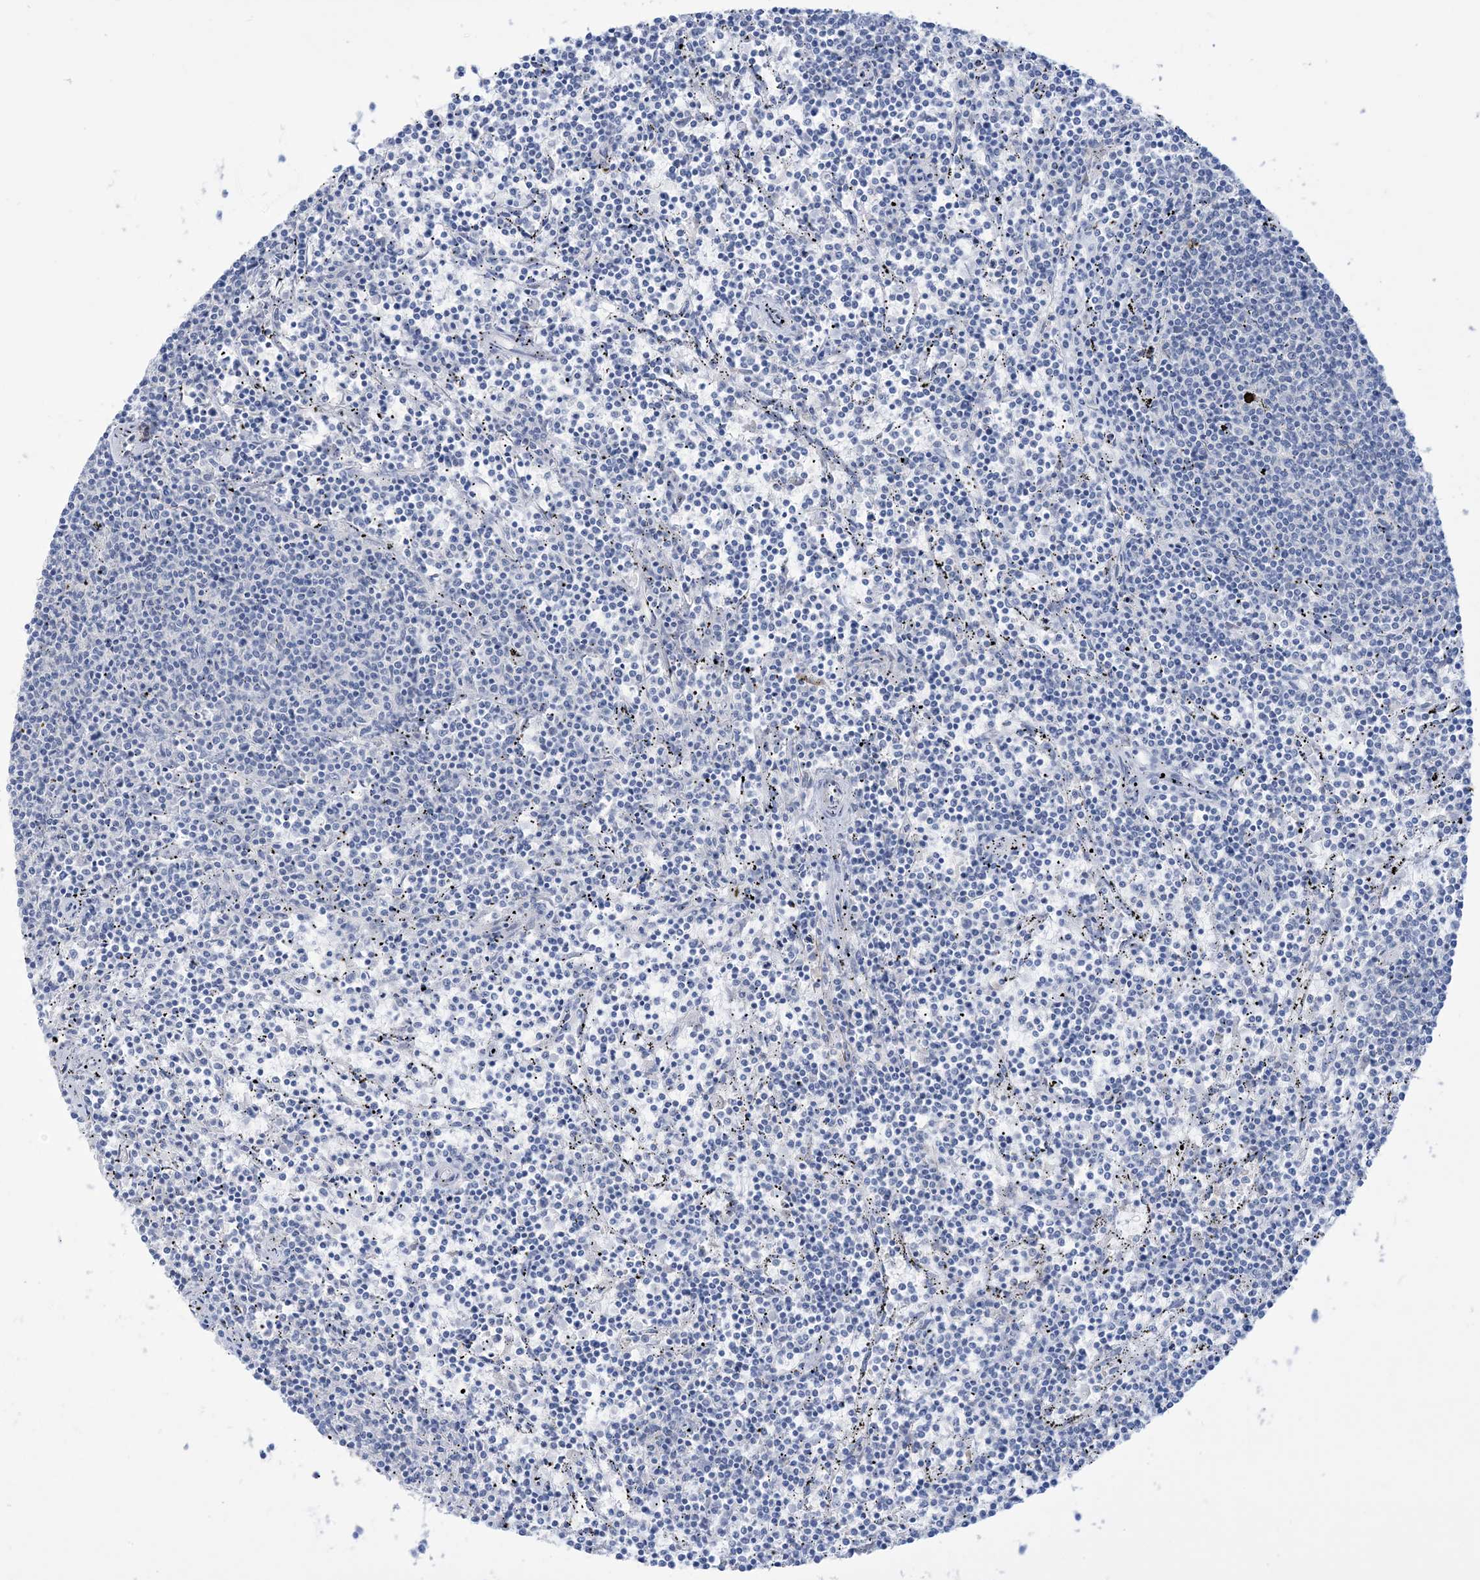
{"staining": {"intensity": "negative", "quantity": "none", "location": "none"}, "tissue": "lymphoma", "cell_type": "Tumor cells", "image_type": "cancer", "snomed": [{"axis": "morphology", "description": "Malignant lymphoma, non-Hodgkin's type, Low grade"}, {"axis": "topography", "description": "Spleen"}], "caption": "High magnification brightfield microscopy of low-grade malignant lymphoma, non-Hodgkin's type stained with DAB (brown) and counterstained with hematoxylin (blue): tumor cells show no significant positivity.", "gene": "MARS2", "patient": {"sex": "female", "age": 50}}